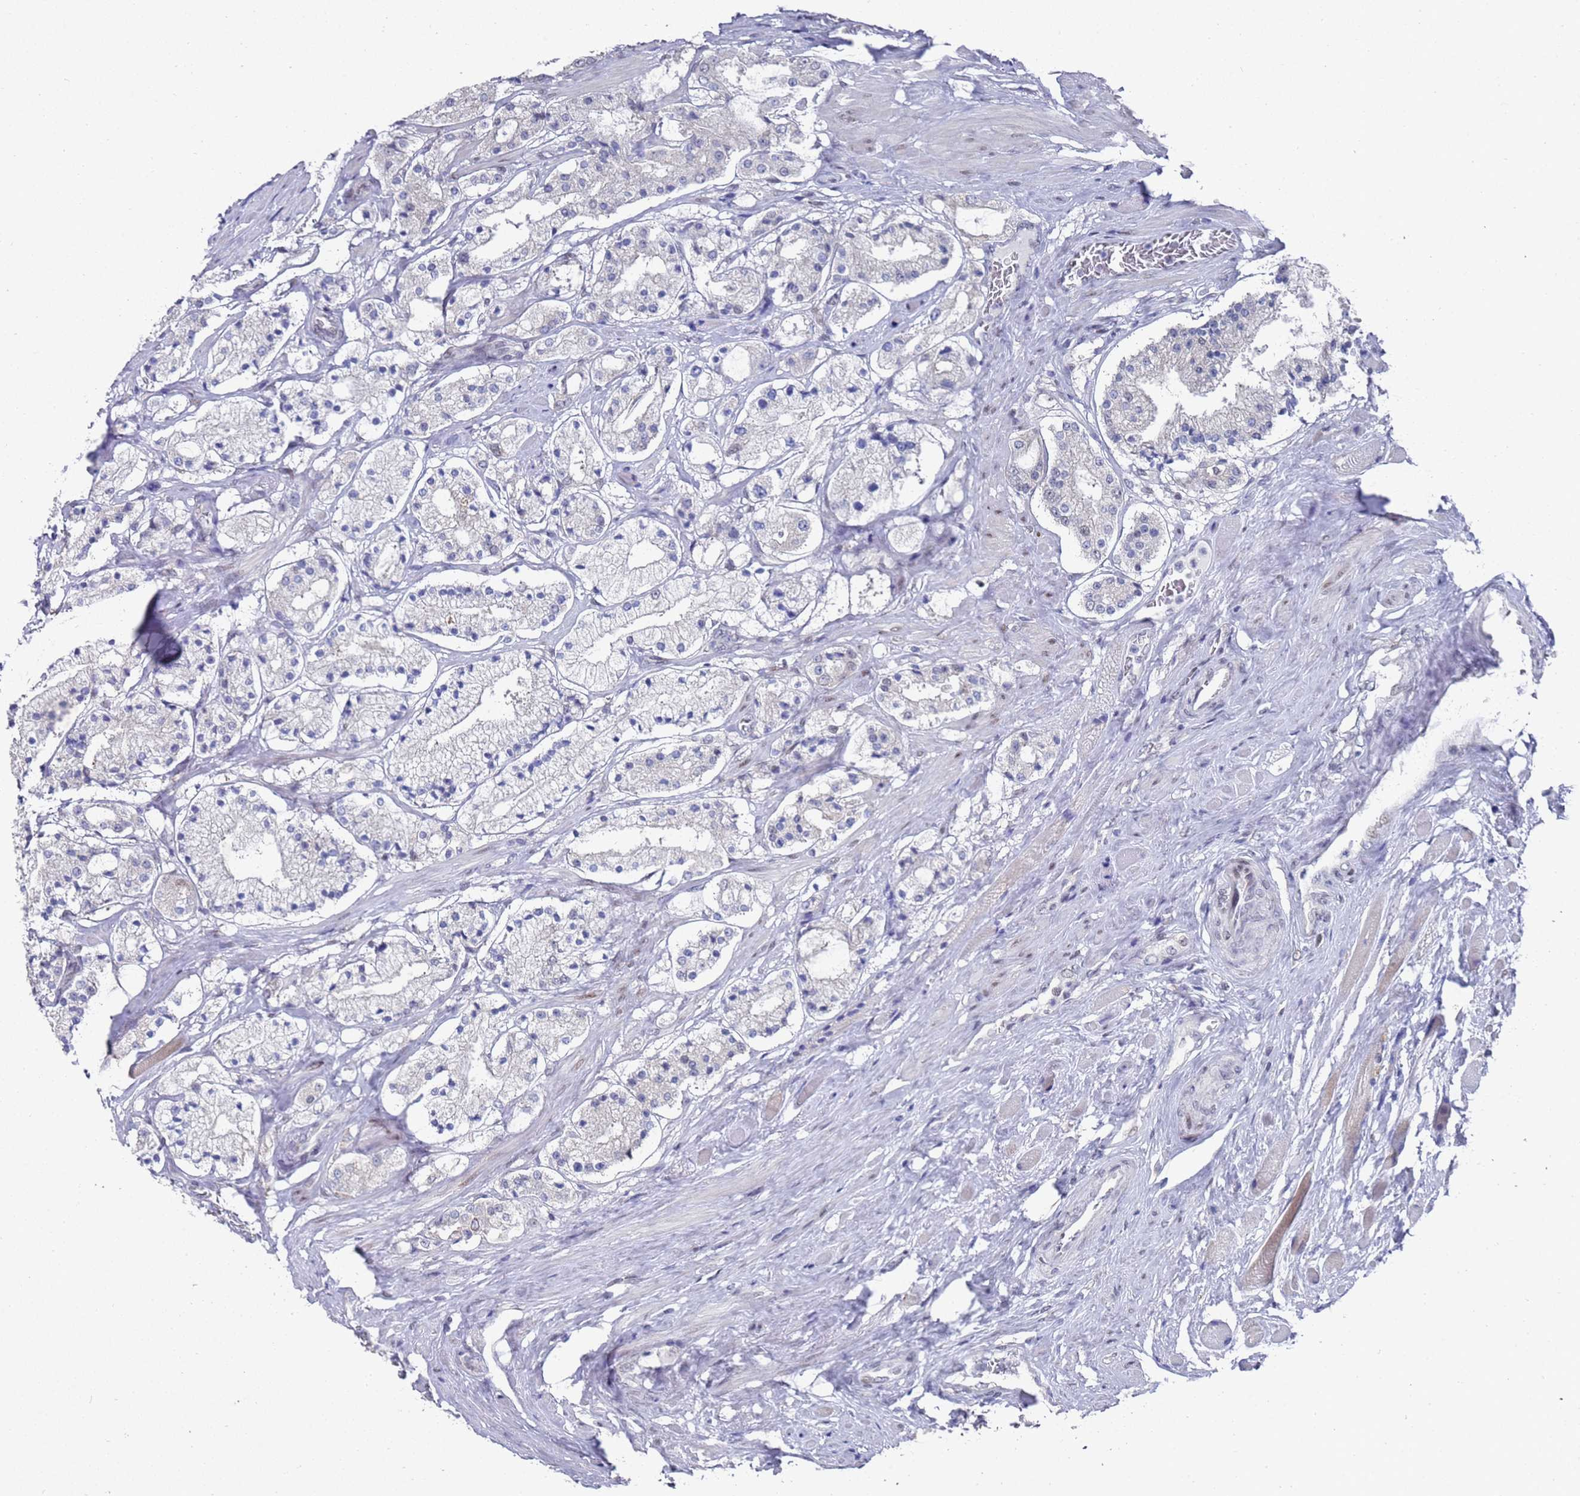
{"staining": {"intensity": "negative", "quantity": "none", "location": "none"}, "tissue": "prostate cancer", "cell_type": "Tumor cells", "image_type": "cancer", "snomed": [{"axis": "morphology", "description": "Adenocarcinoma, High grade"}, {"axis": "topography", "description": "Prostate"}], "caption": "Photomicrograph shows no significant protein expression in tumor cells of prostate cancer. The staining is performed using DAB brown chromogen with nuclei counter-stained in using hematoxylin.", "gene": "COPS6", "patient": {"sex": "male", "age": 64}}